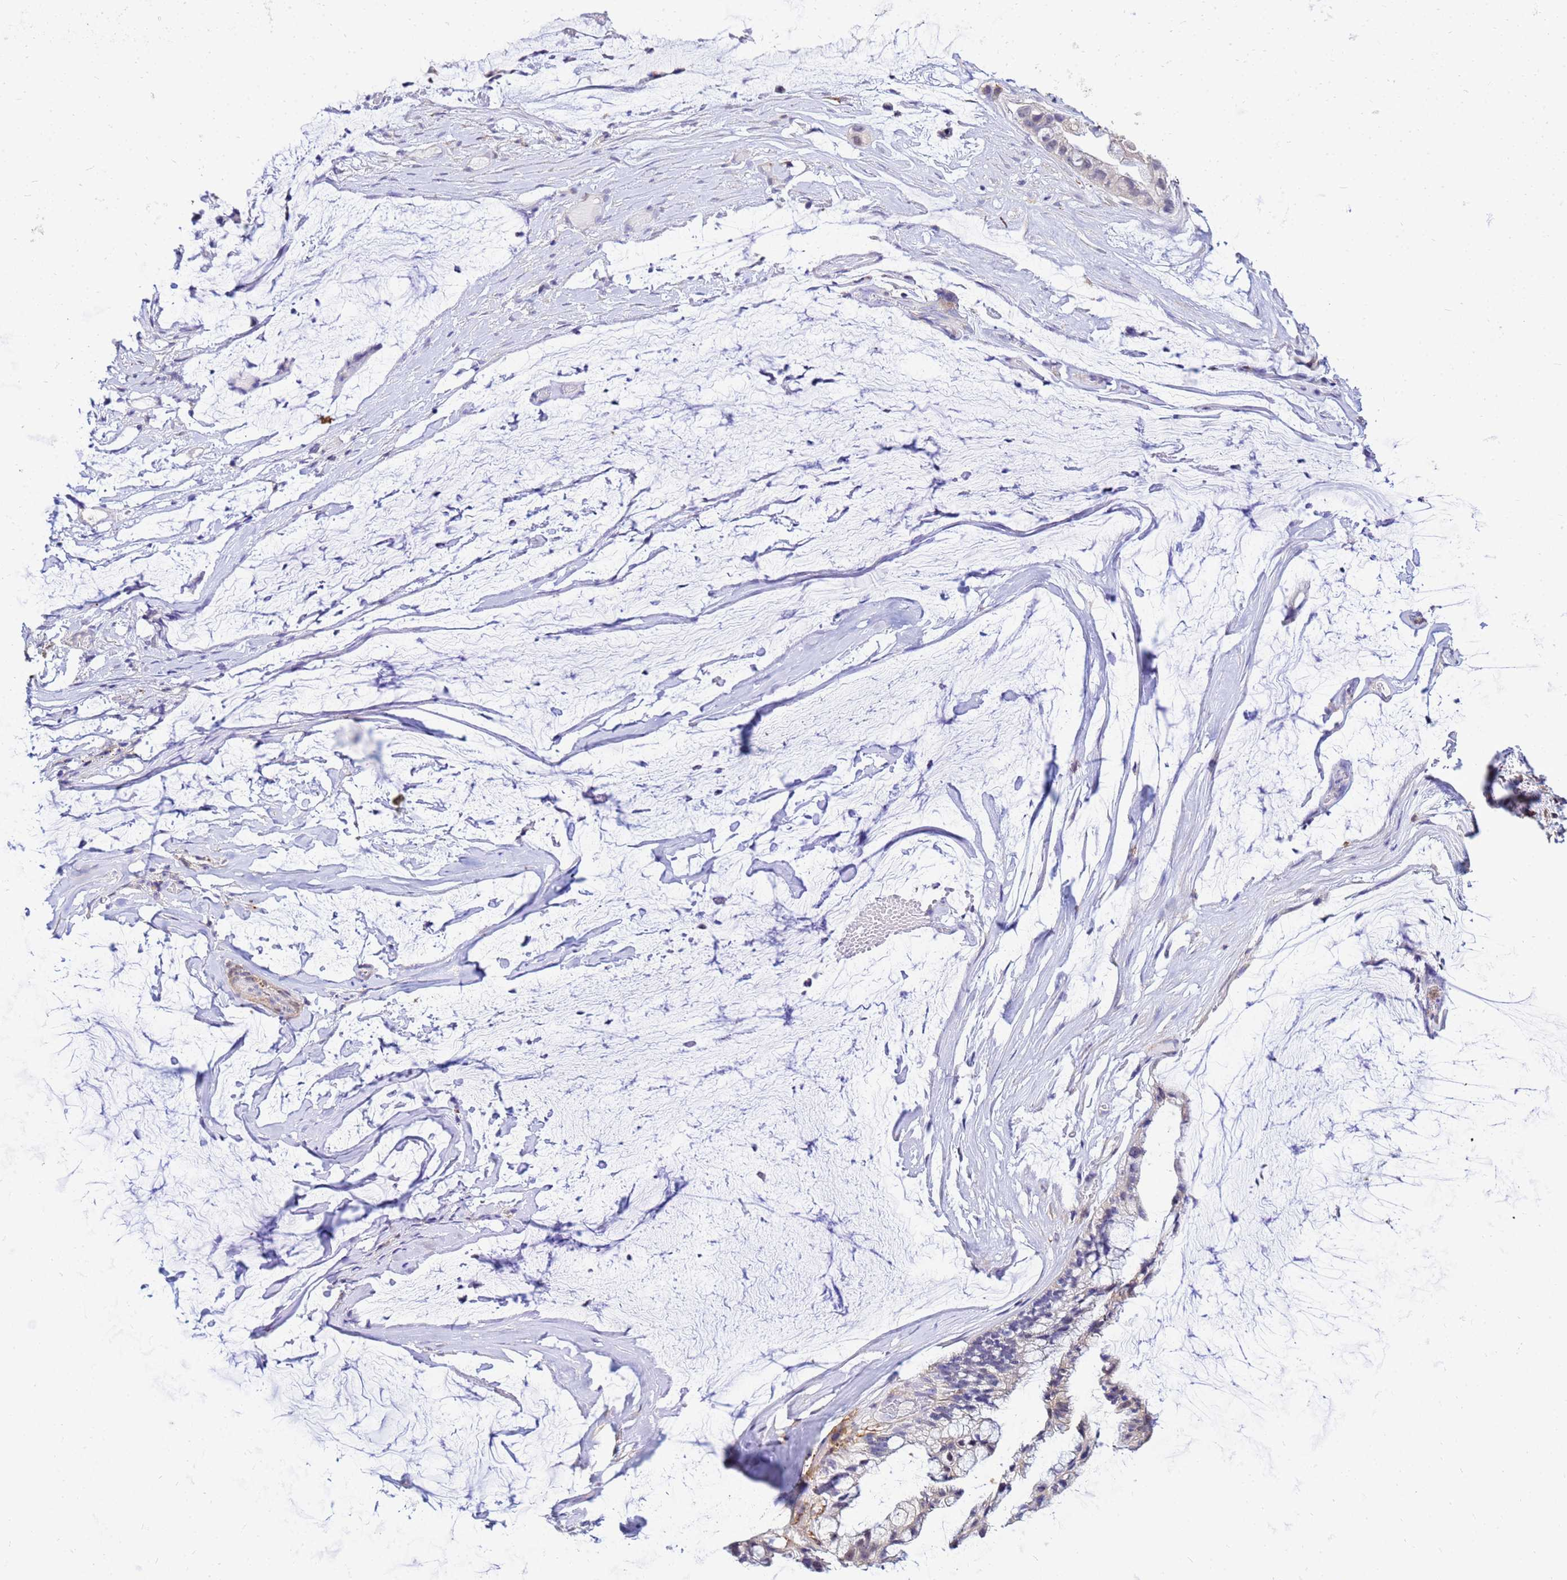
{"staining": {"intensity": "negative", "quantity": "none", "location": "none"}, "tissue": "ovarian cancer", "cell_type": "Tumor cells", "image_type": "cancer", "snomed": [{"axis": "morphology", "description": "Cystadenocarcinoma, mucinous, NOS"}, {"axis": "topography", "description": "Ovary"}], "caption": "This is a micrograph of IHC staining of ovarian cancer (mucinous cystadenocarcinoma), which shows no expression in tumor cells.", "gene": "DBNDD2", "patient": {"sex": "female", "age": 39}}